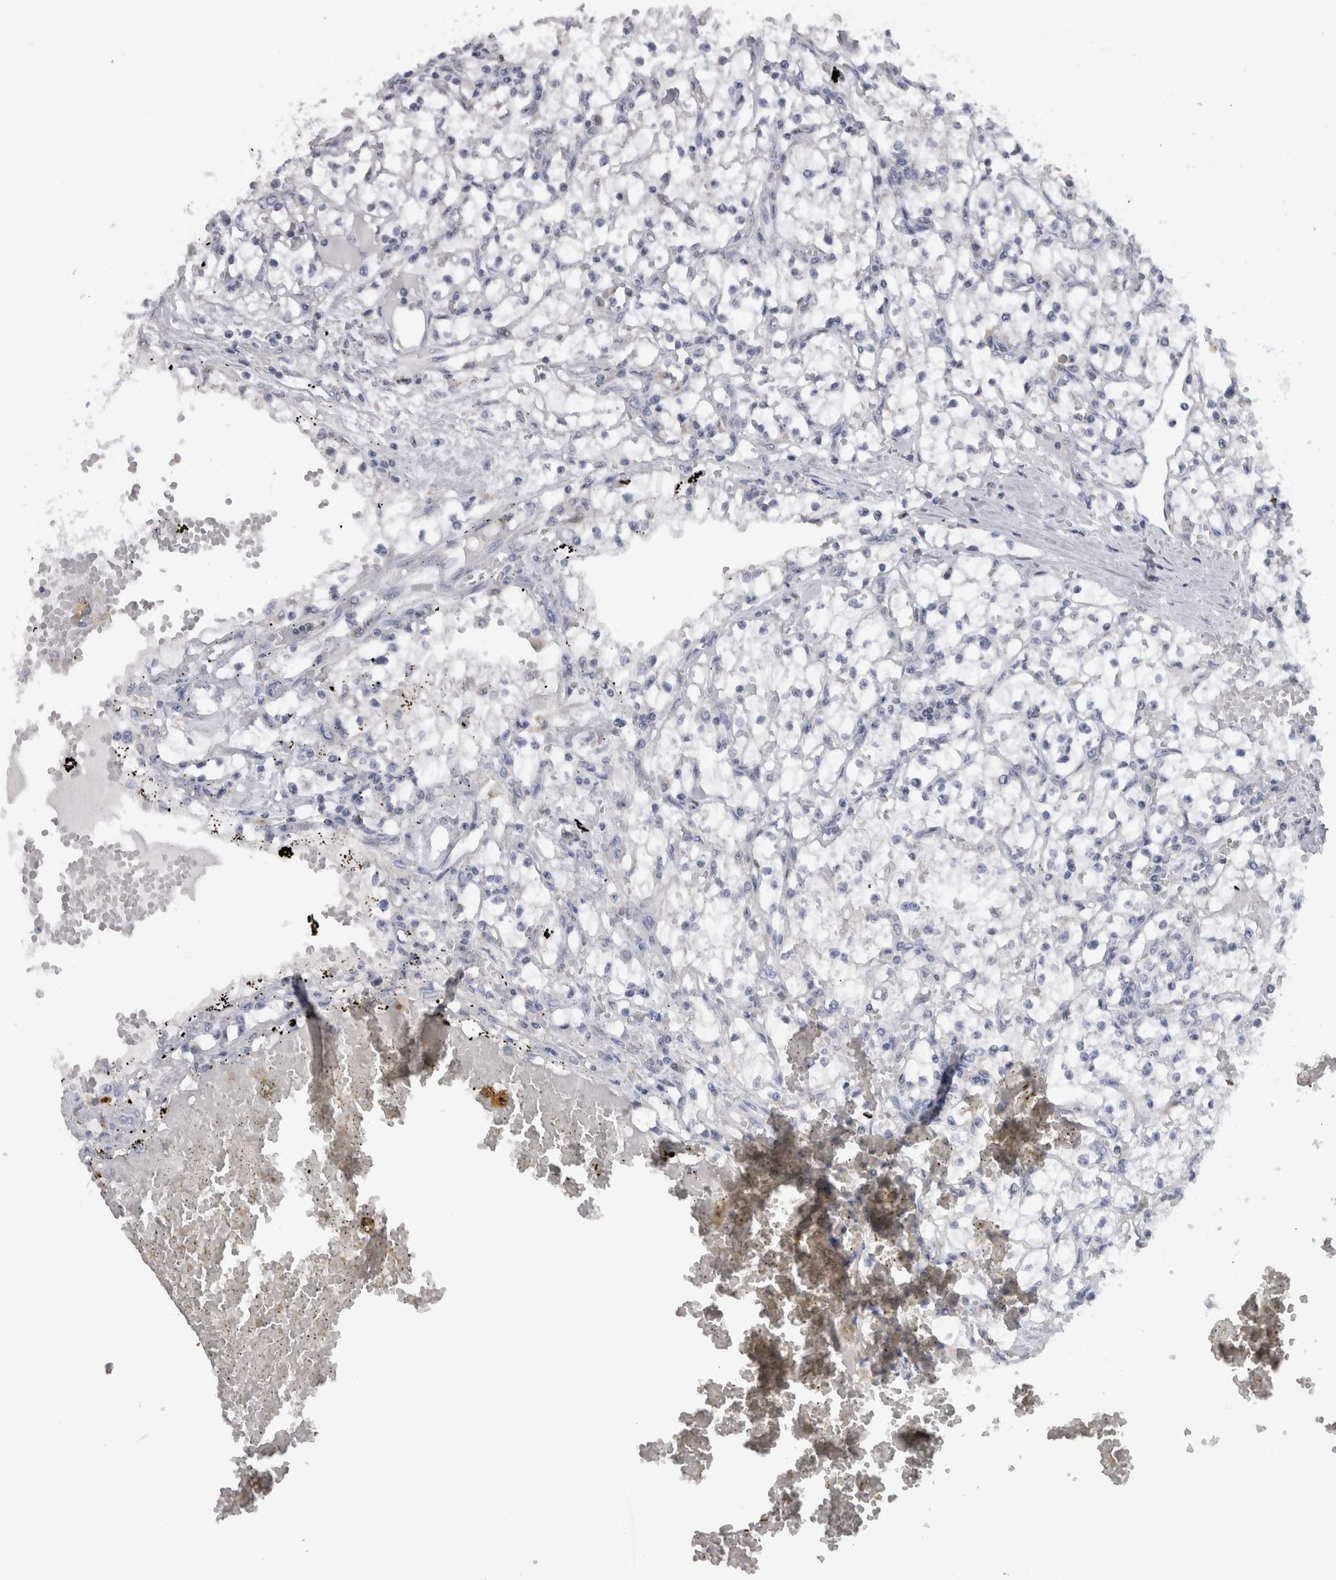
{"staining": {"intensity": "negative", "quantity": "none", "location": "none"}, "tissue": "renal cancer", "cell_type": "Tumor cells", "image_type": "cancer", "snomed": [{"axis": "morphology", "description": "Adenocarcinoma, NOS"}, {"axis": "topography", "description": "Kidney"}], "caption": "A micrograph of human renal cancer (adenocarcinoma) is negative for staining in tumor cells.", "gene": "DHRS4", "patient": {"sex": "male", "age": 56}}